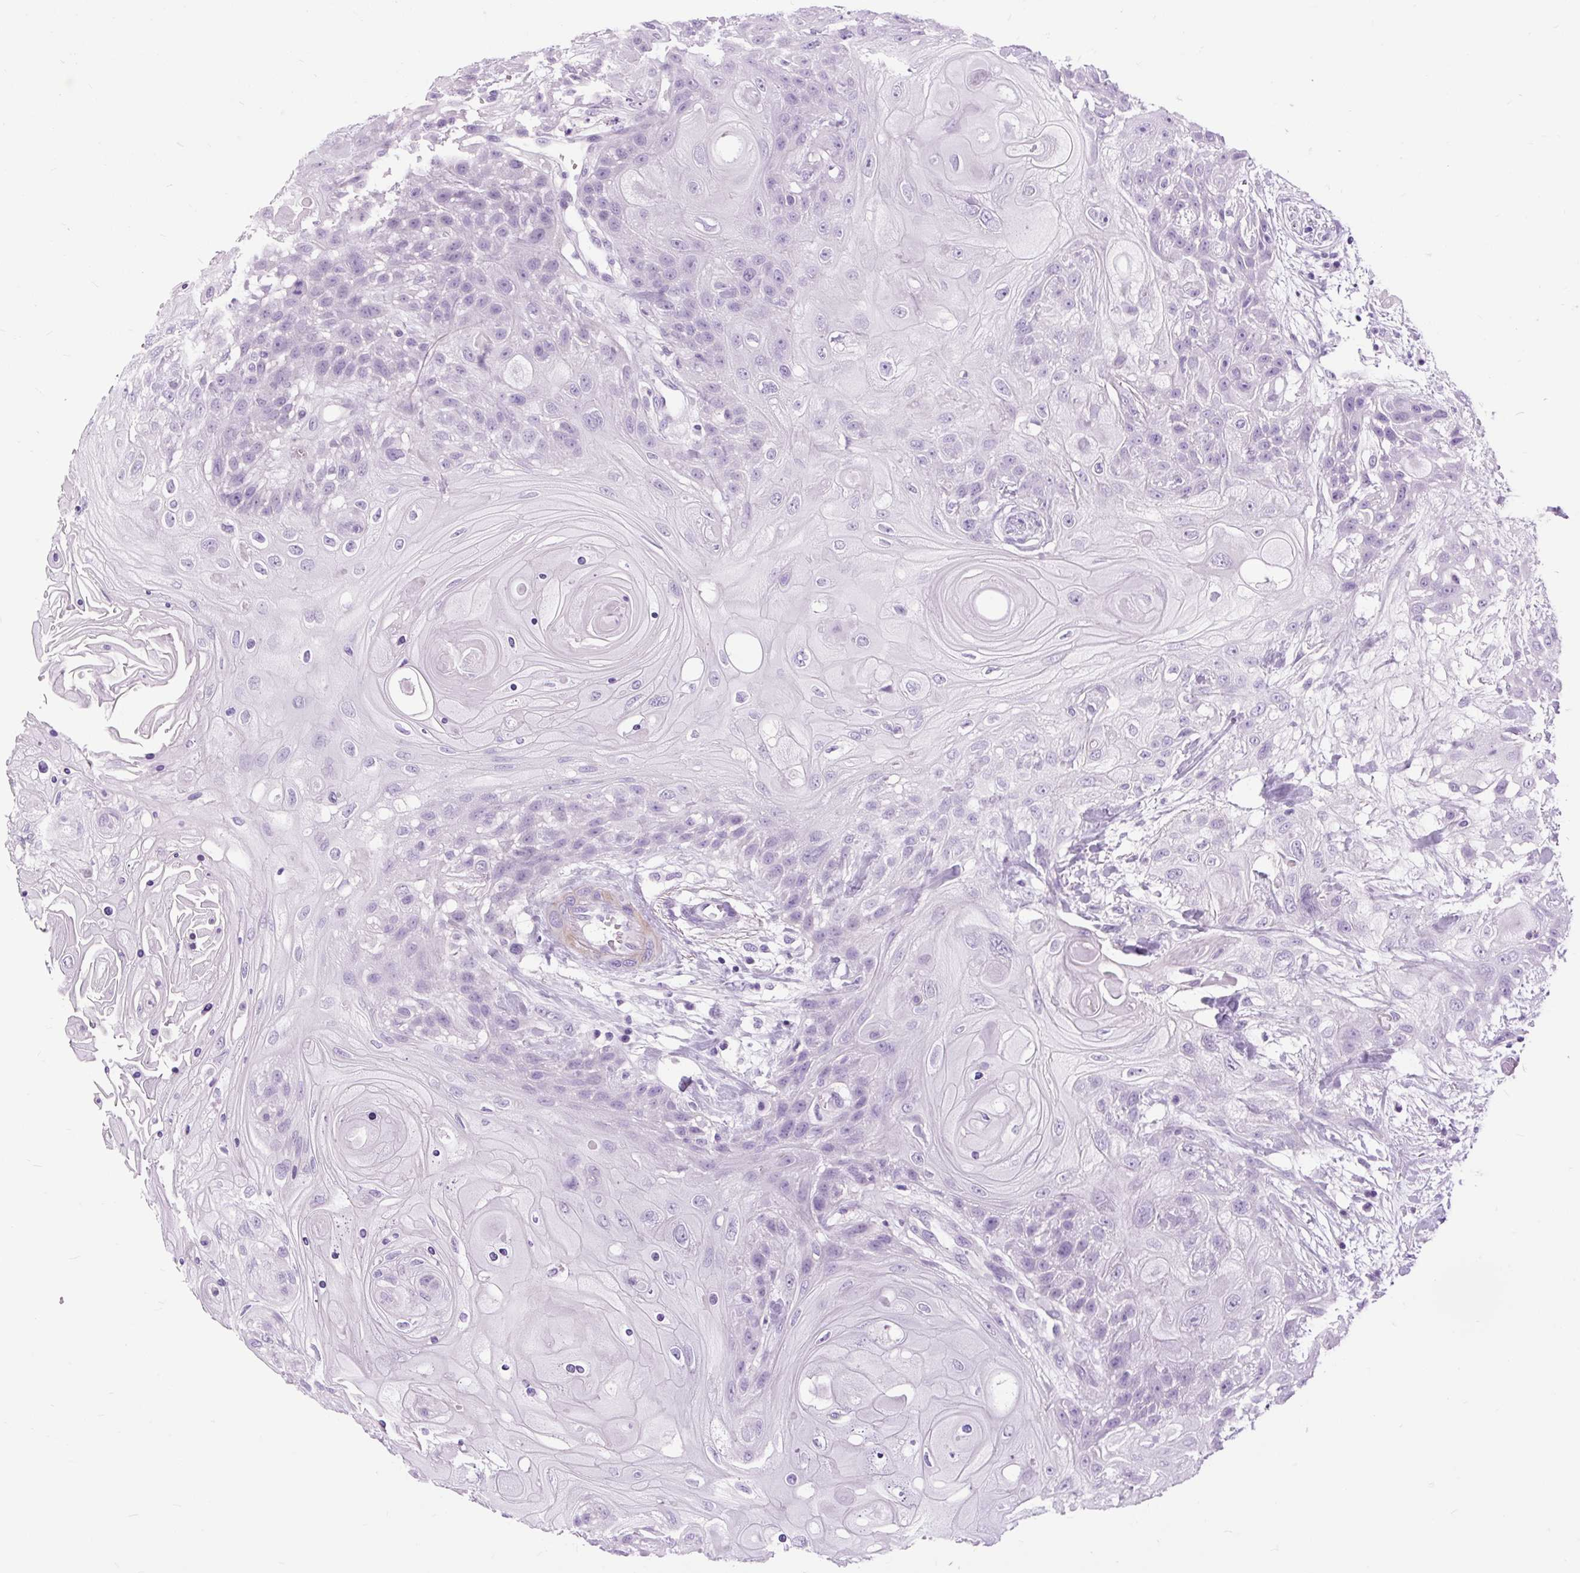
{"staining": {"intensity": "negative", "quantity": "none", "location": "none"}, "tissue": "head and neck cancer", "cell_type": "Tumor cells", "image_type": "cancer", "snomed": [{"axis": "morphology", "description": "Squamous cell carcinoma, NOS"}, {"axis": "topography", "description": "Head-Neck"}], "caption": "Protein analysis of head and neck cancer demonstrates no significant staining in tumor cells.", "gene": "DPP6", "patient": {"sex": "female", "age": 43}}